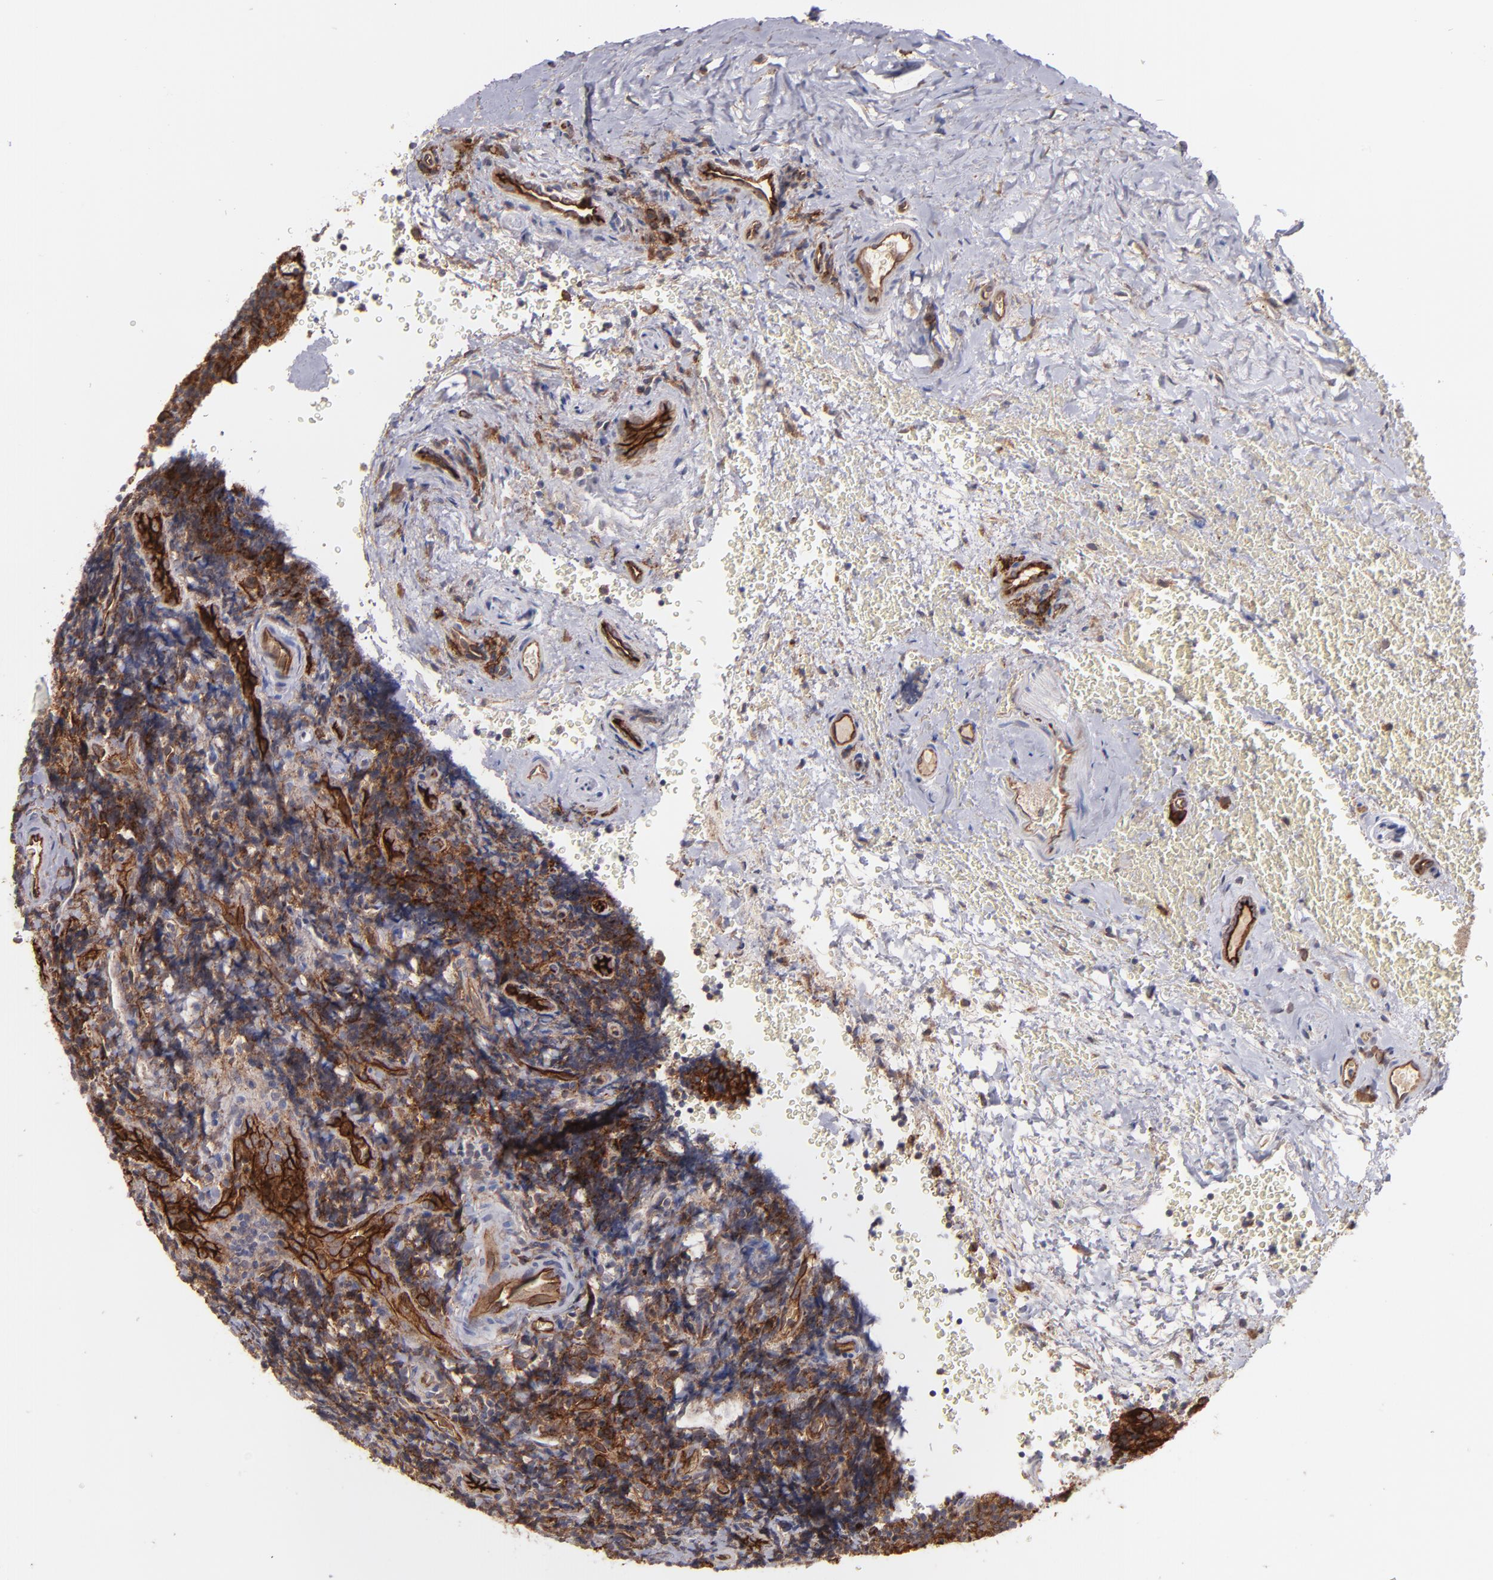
{"staining": {"intensity": "moderate", "quantity": "25%-75%", "location": "cytoplasmic/membranous"}, "tissue": "tonsil", "cell_type": "Germinal center cells", "image_type": "normal", "snomed": [{"axis": "morphology", "description": "Normal tissue, NOS"}, {"axis": "topography", "description": "Tonsil"}], "caption": "Human tonsil stained for a protein (brown) exhibits moderate cytoplasmic/membranous positive expression in approximately 25%-75% of germinal center cells.", "gene": "ICAM1", "patient": {"sex": "male", "age": 20}}